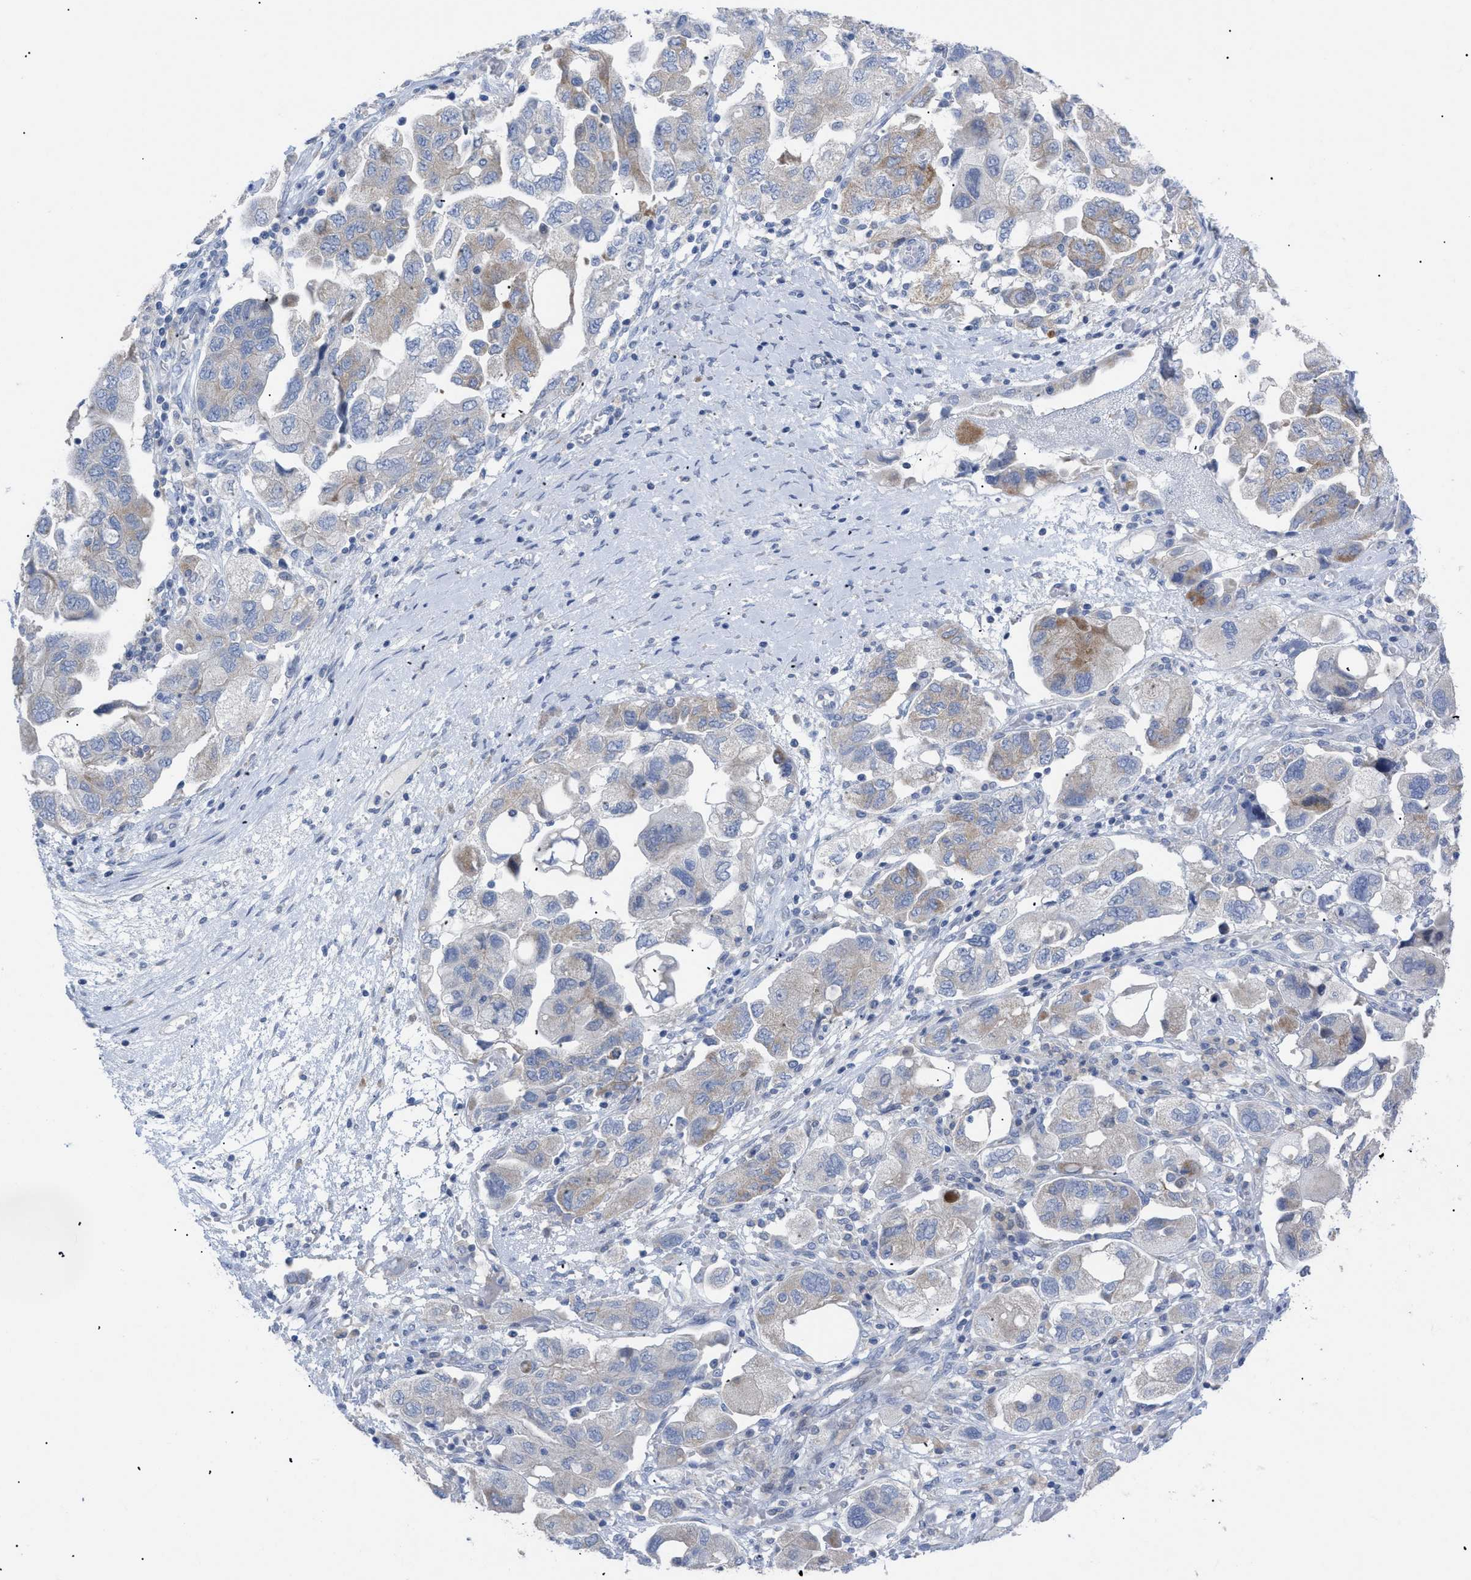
{"staining": {"intensity": "weak", "quantity": "<25%", "location": "cytoplasmic/membranous"}, "tissue": "ovarian cancer", "cell_type": "Tumor cells", "image_type": "cancer", "snomed": [{"axis": "morphology", "description": "Carcinoma, NOS"}, {"axis": "morphology", "description": "Cystadenocarcinoma, serous, NOS"}, {"axis": "topography", "description": "Ovary"}], "caption": "Immunohistochemical staining of human ovarian carcinoma exhibits no significant expression in tumor cells. Brightfield microscopy of immunohistochemistry stained with DAB (3,3'-diaminobenzidine) (brown) and hematoxylin (blue), captured at high magnification.", "gene": "CAV3", "patient": {"sex": "female", "age": 69}}